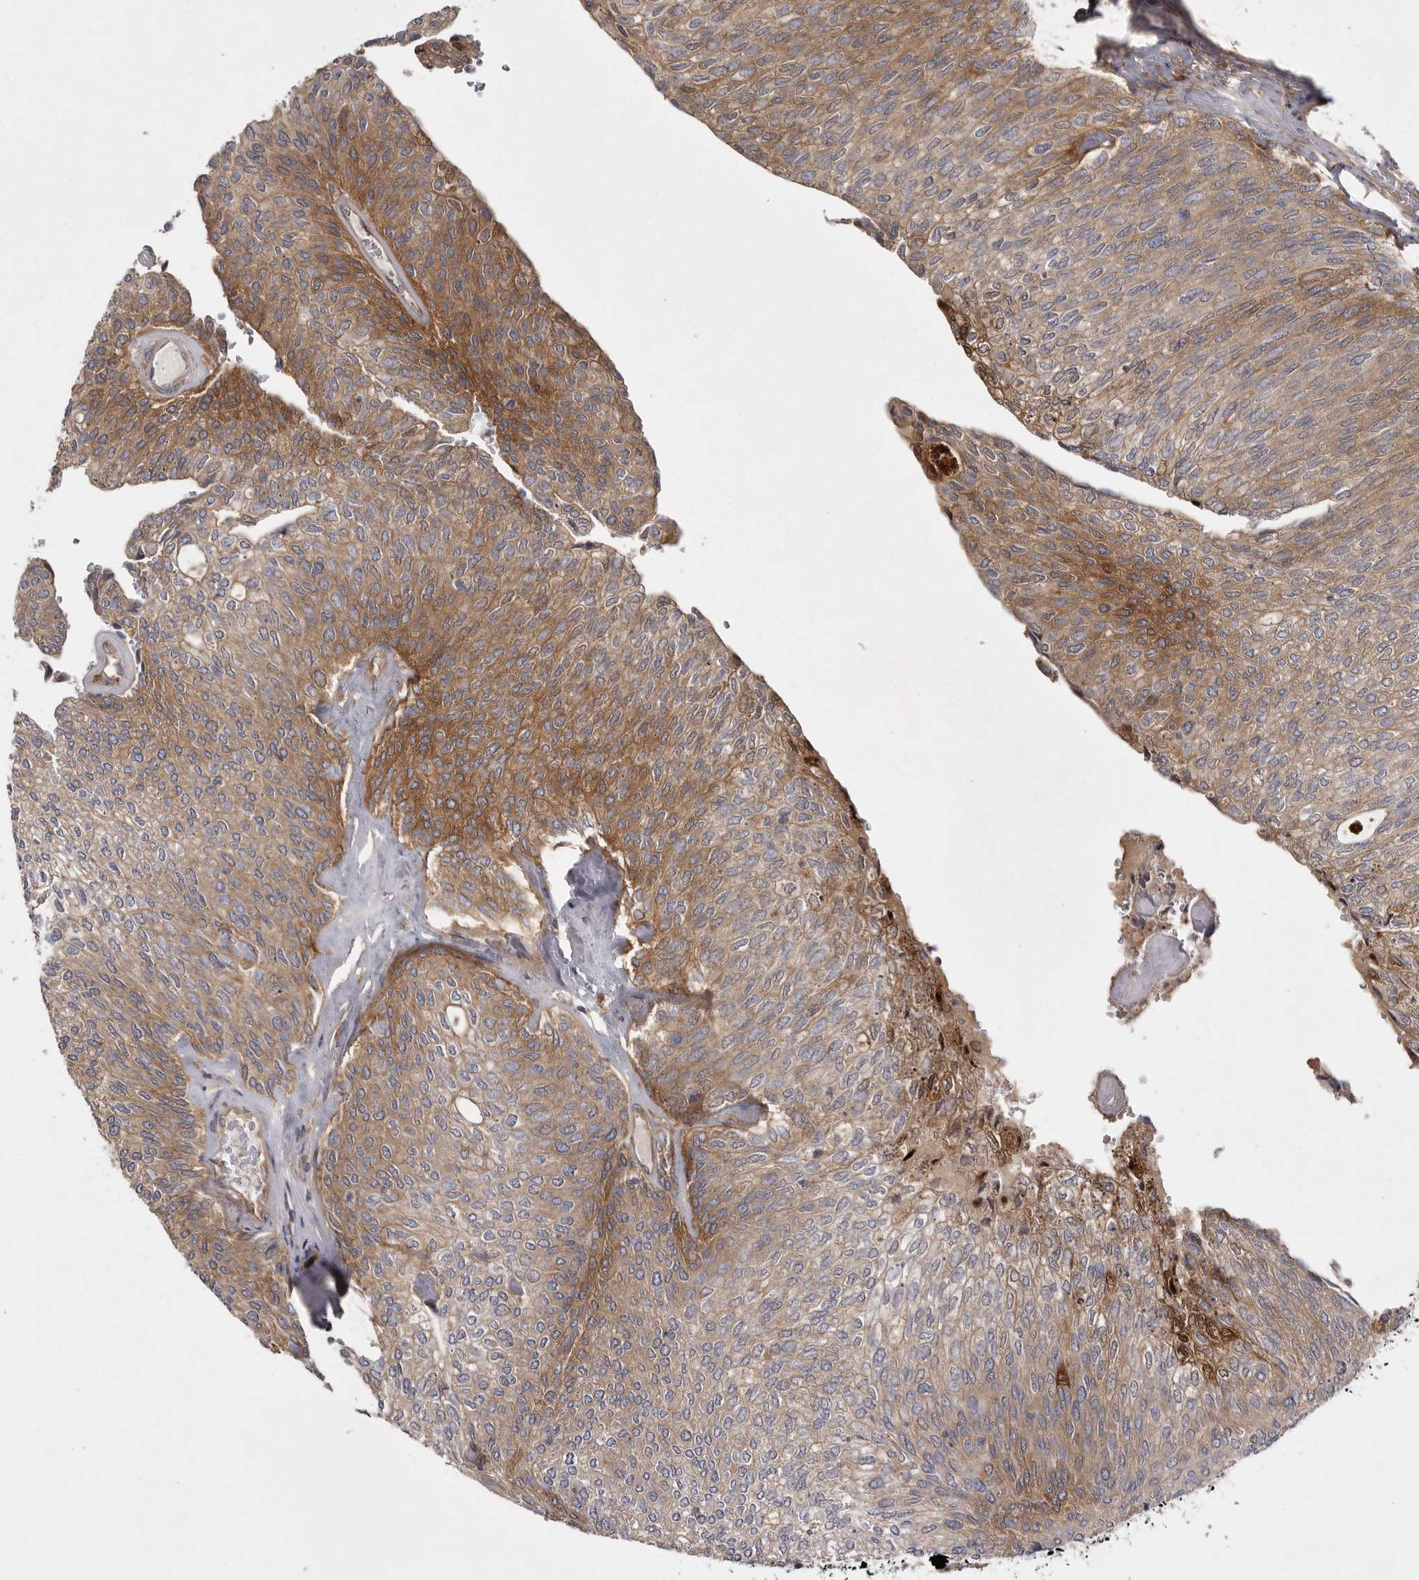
{"staining": {"intensity": "moderate", "quantity": "<25%", "location": "cytoplasmic/membranous"}, "tissue": "urothelial cancer", "cell_type": "Tumor cells", "image_type": "cancer", "snomed": [{"axis": "morphology", "description": "Urothelial carcinoma, Low grade"}, {"axis": "topography", "description": "Urinary bladder"}], "caption": "This histopathology image demonstrates IHC staining of human urothelial cancer, with low moderate cytoplasmic/membranous expression in approximately <25% of tumor cells.", "gene": "OSBPL9", "patient": {"sex": "female", "age": 79}}